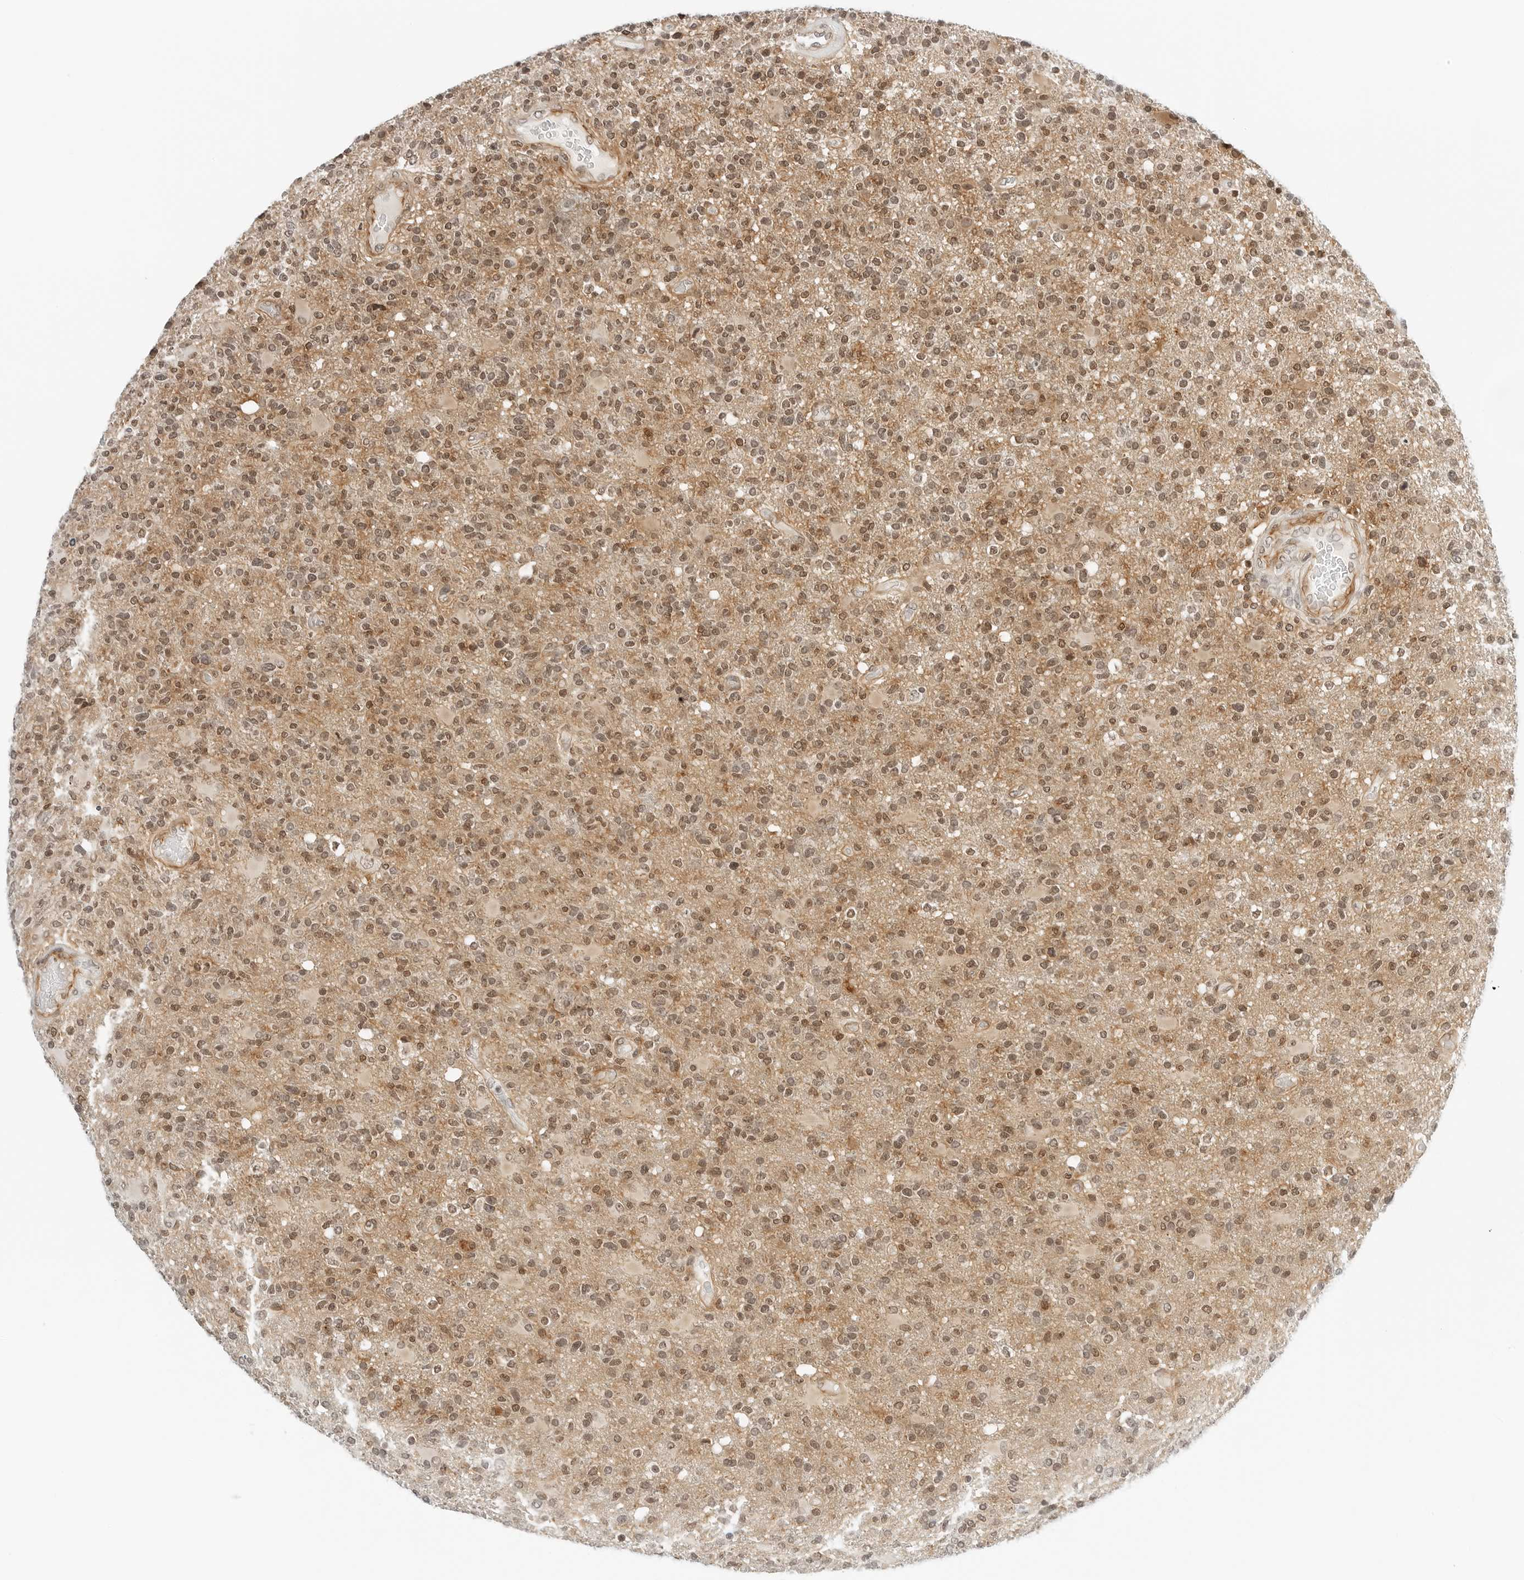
{"staining": {"intensity": "moderate", "quantity": ">75%", "location": "nuclear"}, "tissue": "glioma", "cell_type": "Tumor cells", "image_type": "cancer", "snomed": [{"axis": "morphology", "description": "Glioma, malignant, High grade"}, {"axis": "topography", "description": "Brain"}], "caption": "There is medium levels of moderate nuclear positivity in tumor cells of glioma, as demonstrated by immunohistochemical staining (brown color).", "gene": "NEO1", "patient": {"sex": "male", "age": 72}}